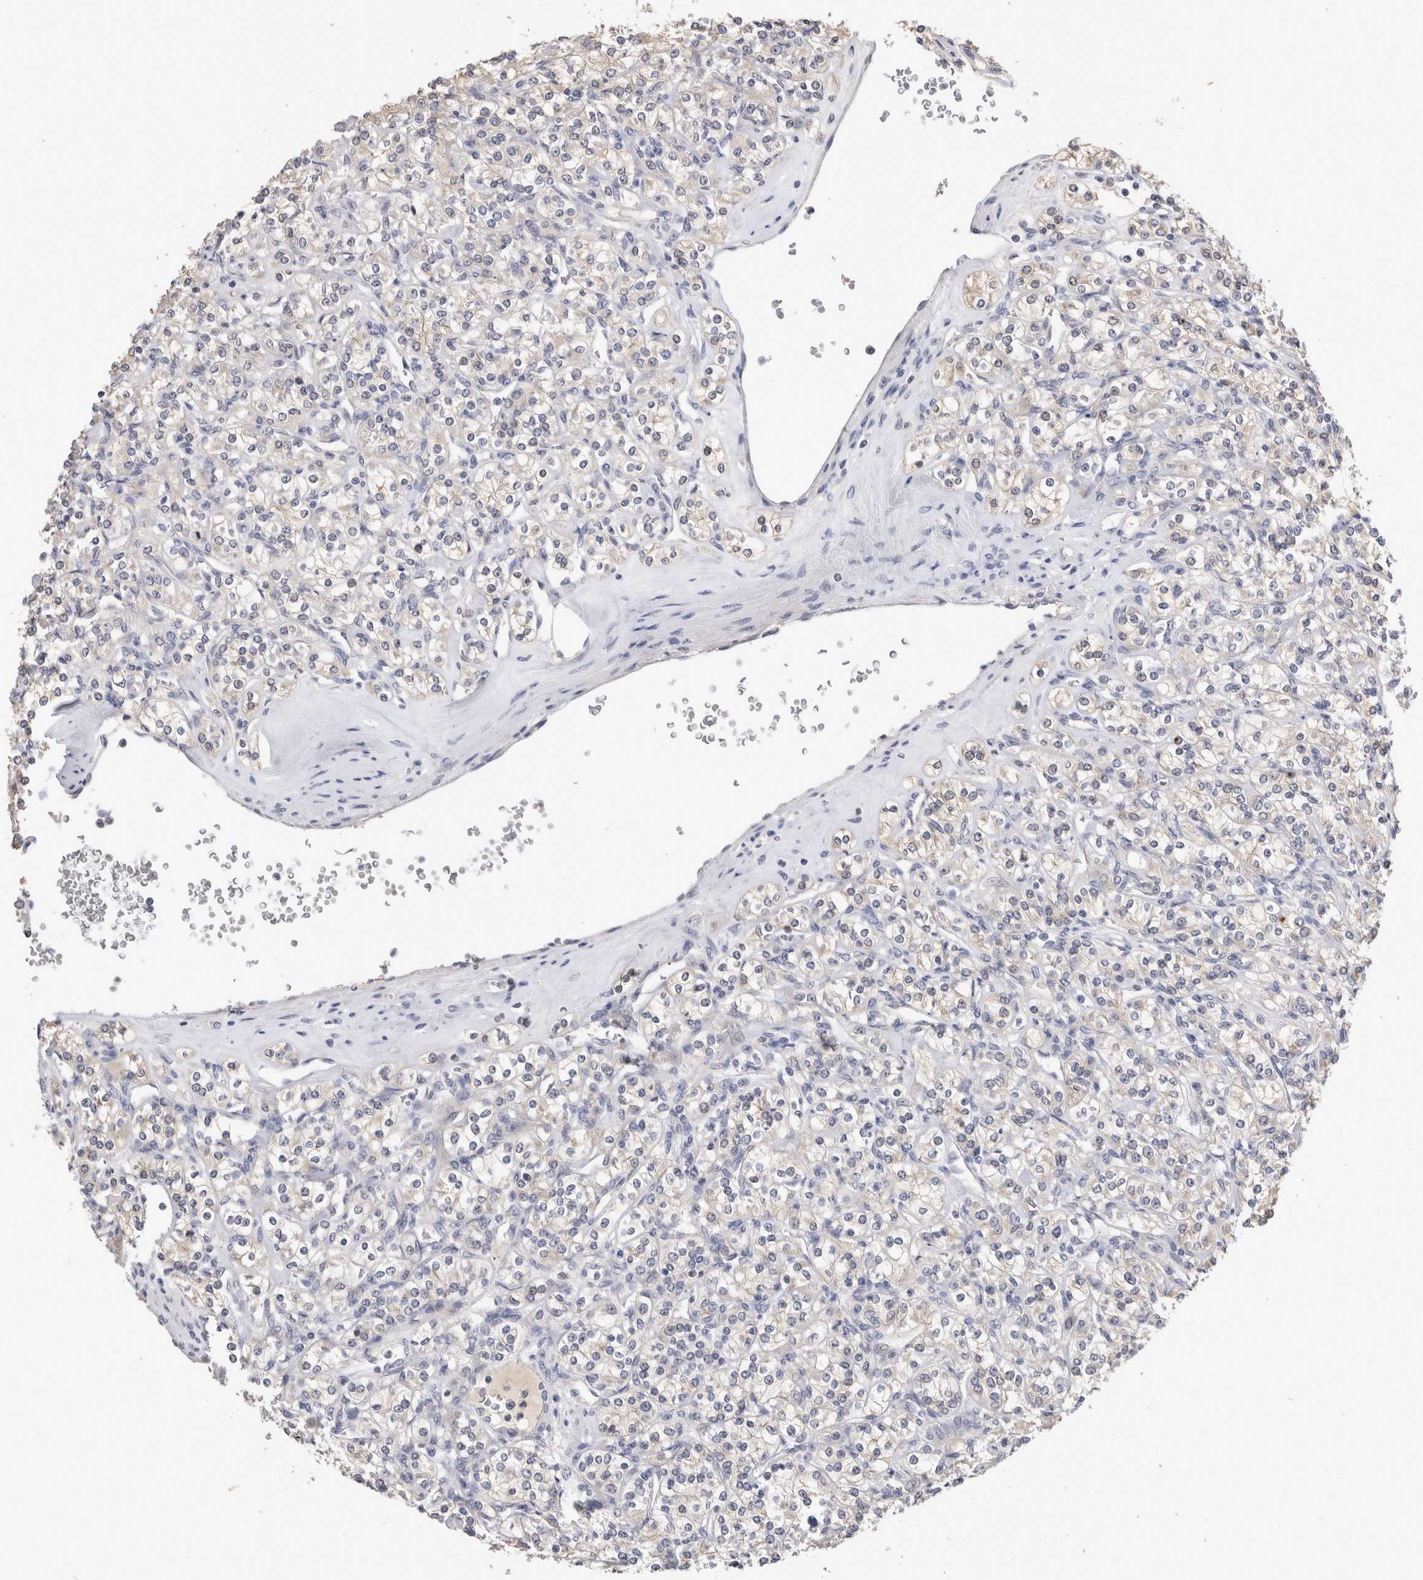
{"staining": {"intensity": "negative", "quantity": "none", "location": "none"}, "tissue": "renal cancer", "cell_type": "Tumor cells", "image_type": "cancer", "snomed": [{"axis": "morphology", "description": "Adenocarcinoma, NOS"}, {"axis": "topography", "description": "Kidney"}], "caption": "DAB immunohistochemical staining of renal cancer displays no significant expression in tumor cells. Brightfield microscopy of immunohistochemistry stained with DAB (brown) and hematoxylin (blue), captured at high magnification.", "gene": "CRYBG1", "patient": {"sex": "male", "age": 77}}